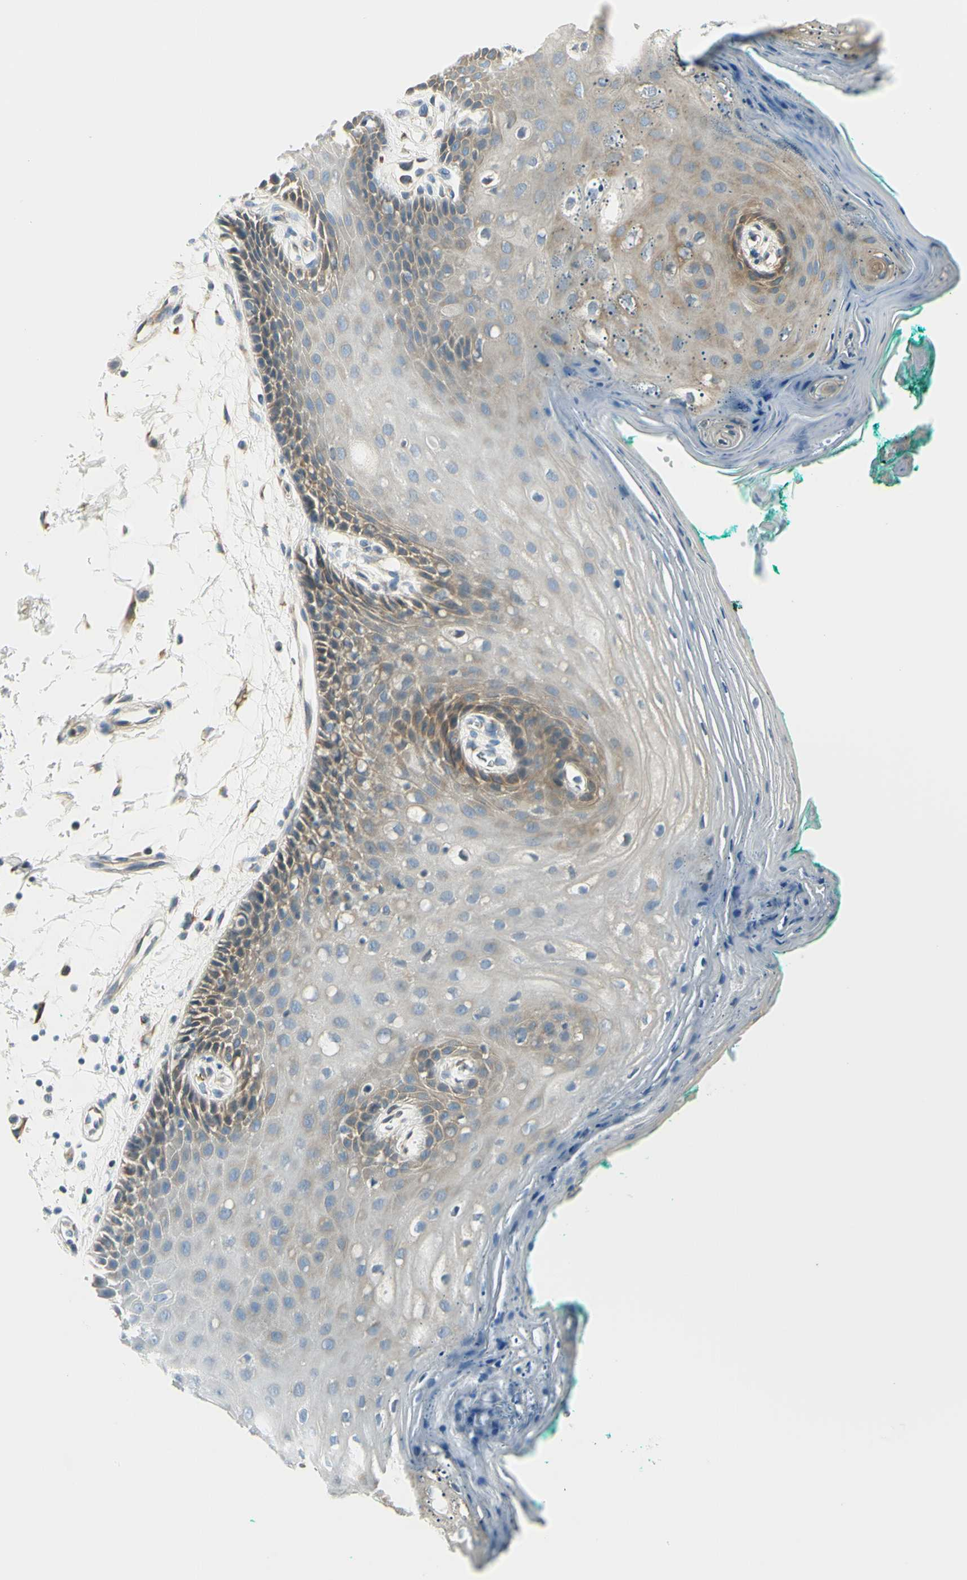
{"staining": {"intensity": "weak", "quantity": "25%-75%", "location": "cytoplasmic/membranous"}, "tissue": "oral mucosa", "cell_type": "Squamous epithelial cells", "image_type": "normal", "snomed": [{"axis": "morphology", "description": "Normal tissue, NOS"}, {"axis": "topography", "description": "Skeletal muscle"}, {"axis": "topography", "description": "Oral tissue"}, {"axis": "topography", "description": "Peripheral nerve tissue"}], "caption": "Immunohistochemistry image of normal human oral mucosa stained for a protein (brown), which demonstrates low levels of weak cytoplasmic/membranous expression in approximately 25%-75% of squamous epithelial cells.", "gene": "IGDCC4", "patient": {"sex": "female", "age": 84}}